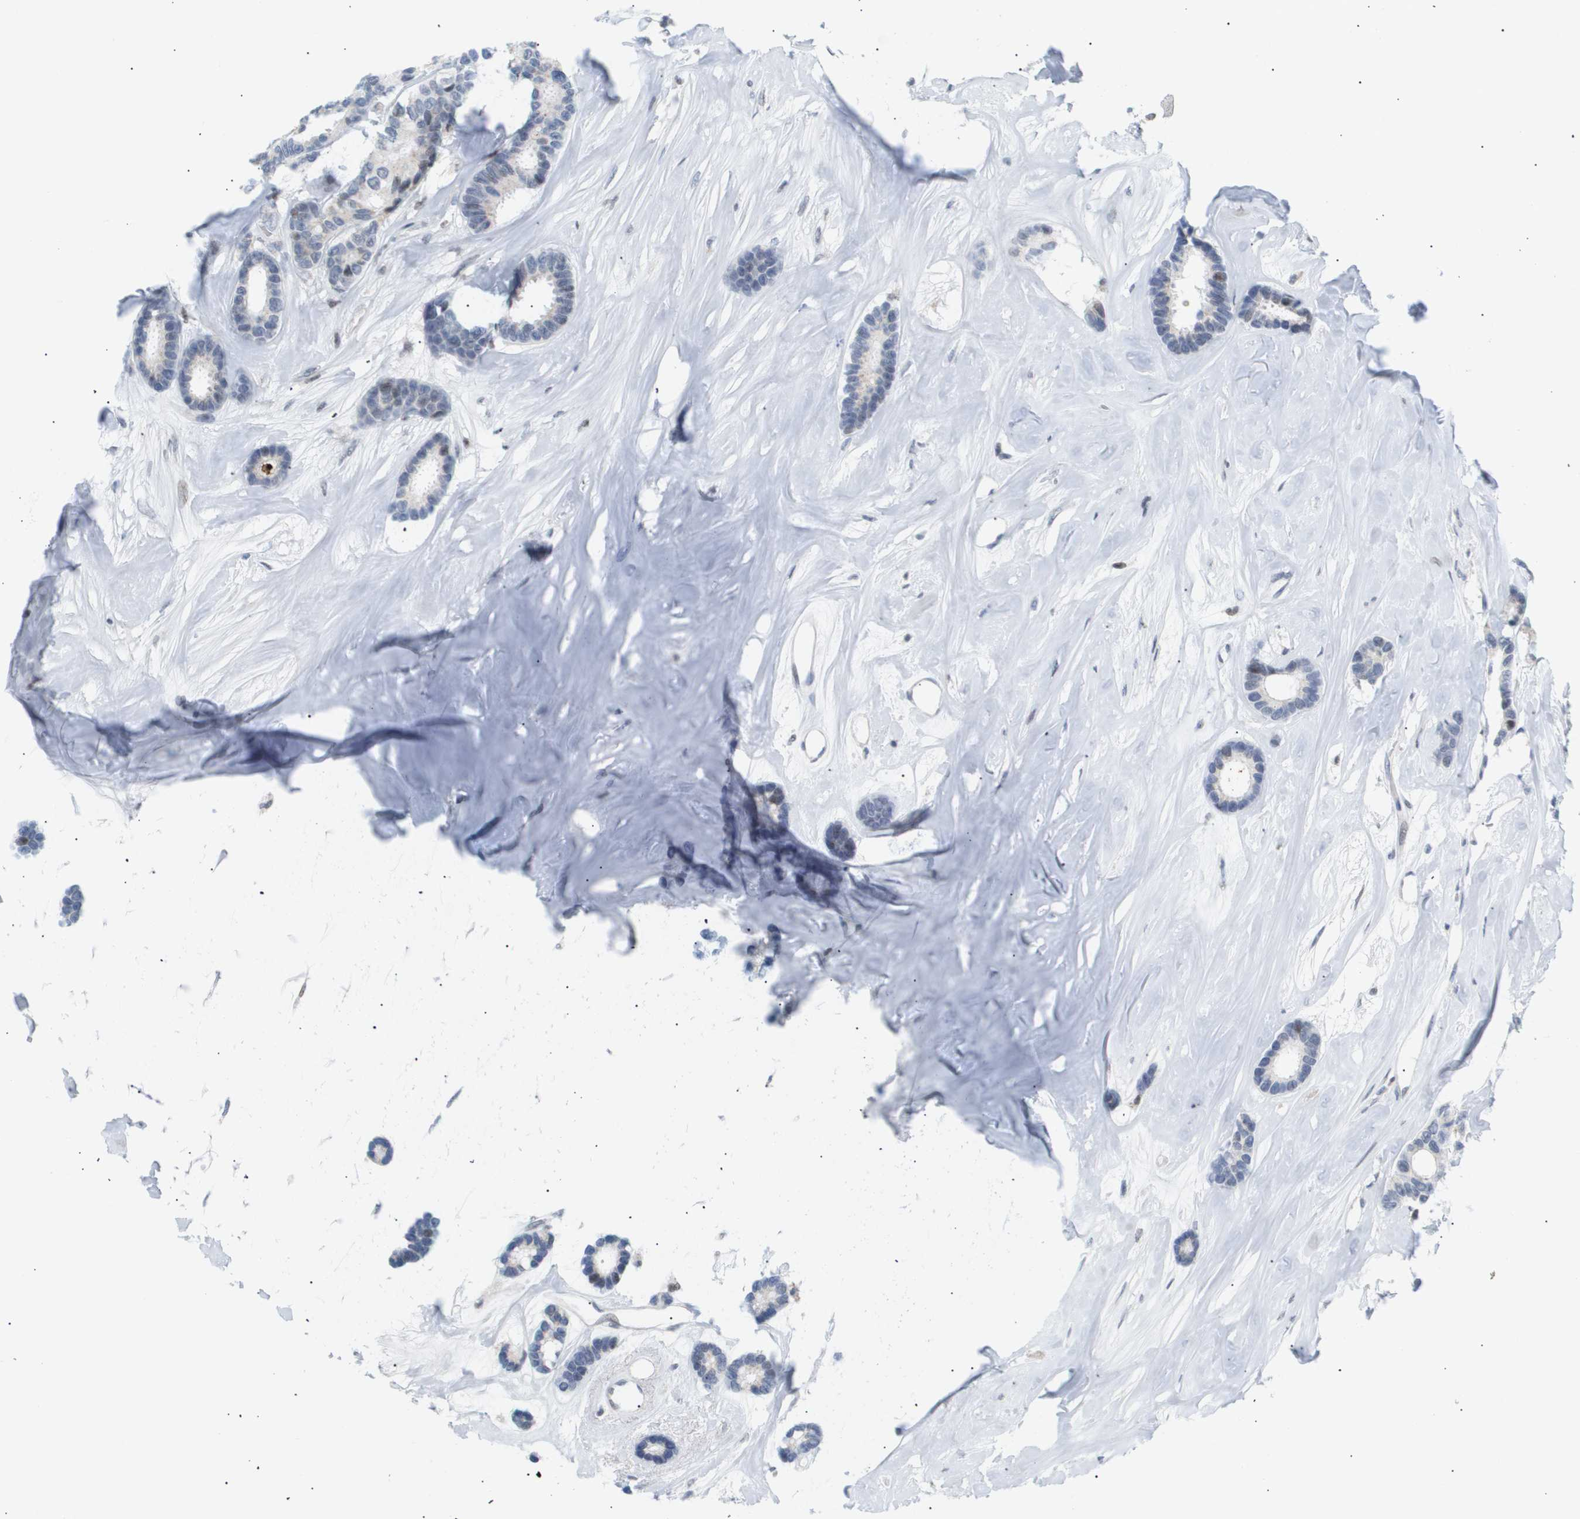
{"staining": {"intensity": "negative", "quantity": "none", "location": "none"}, "tissue": "breast cancer", "cell_type": "Tumor cells", "image_type": "cancer", "snomed": [{"axis": "morphology", "description": "Duct carcinoma"}, {"axis": "topography", "description": "Breast"}], "caption": "Immunohistochemistry (IHC) image of neoplastic tissue: breast infiltrating ductal carcinoma stained with DAB displays no significant protein positivity in tumor cells. (Immunohistochemistry (IHC), brightfield microscopy, high magnification).", "gene": "PPARD", "patient": {"sex": "female", "age": 87}}